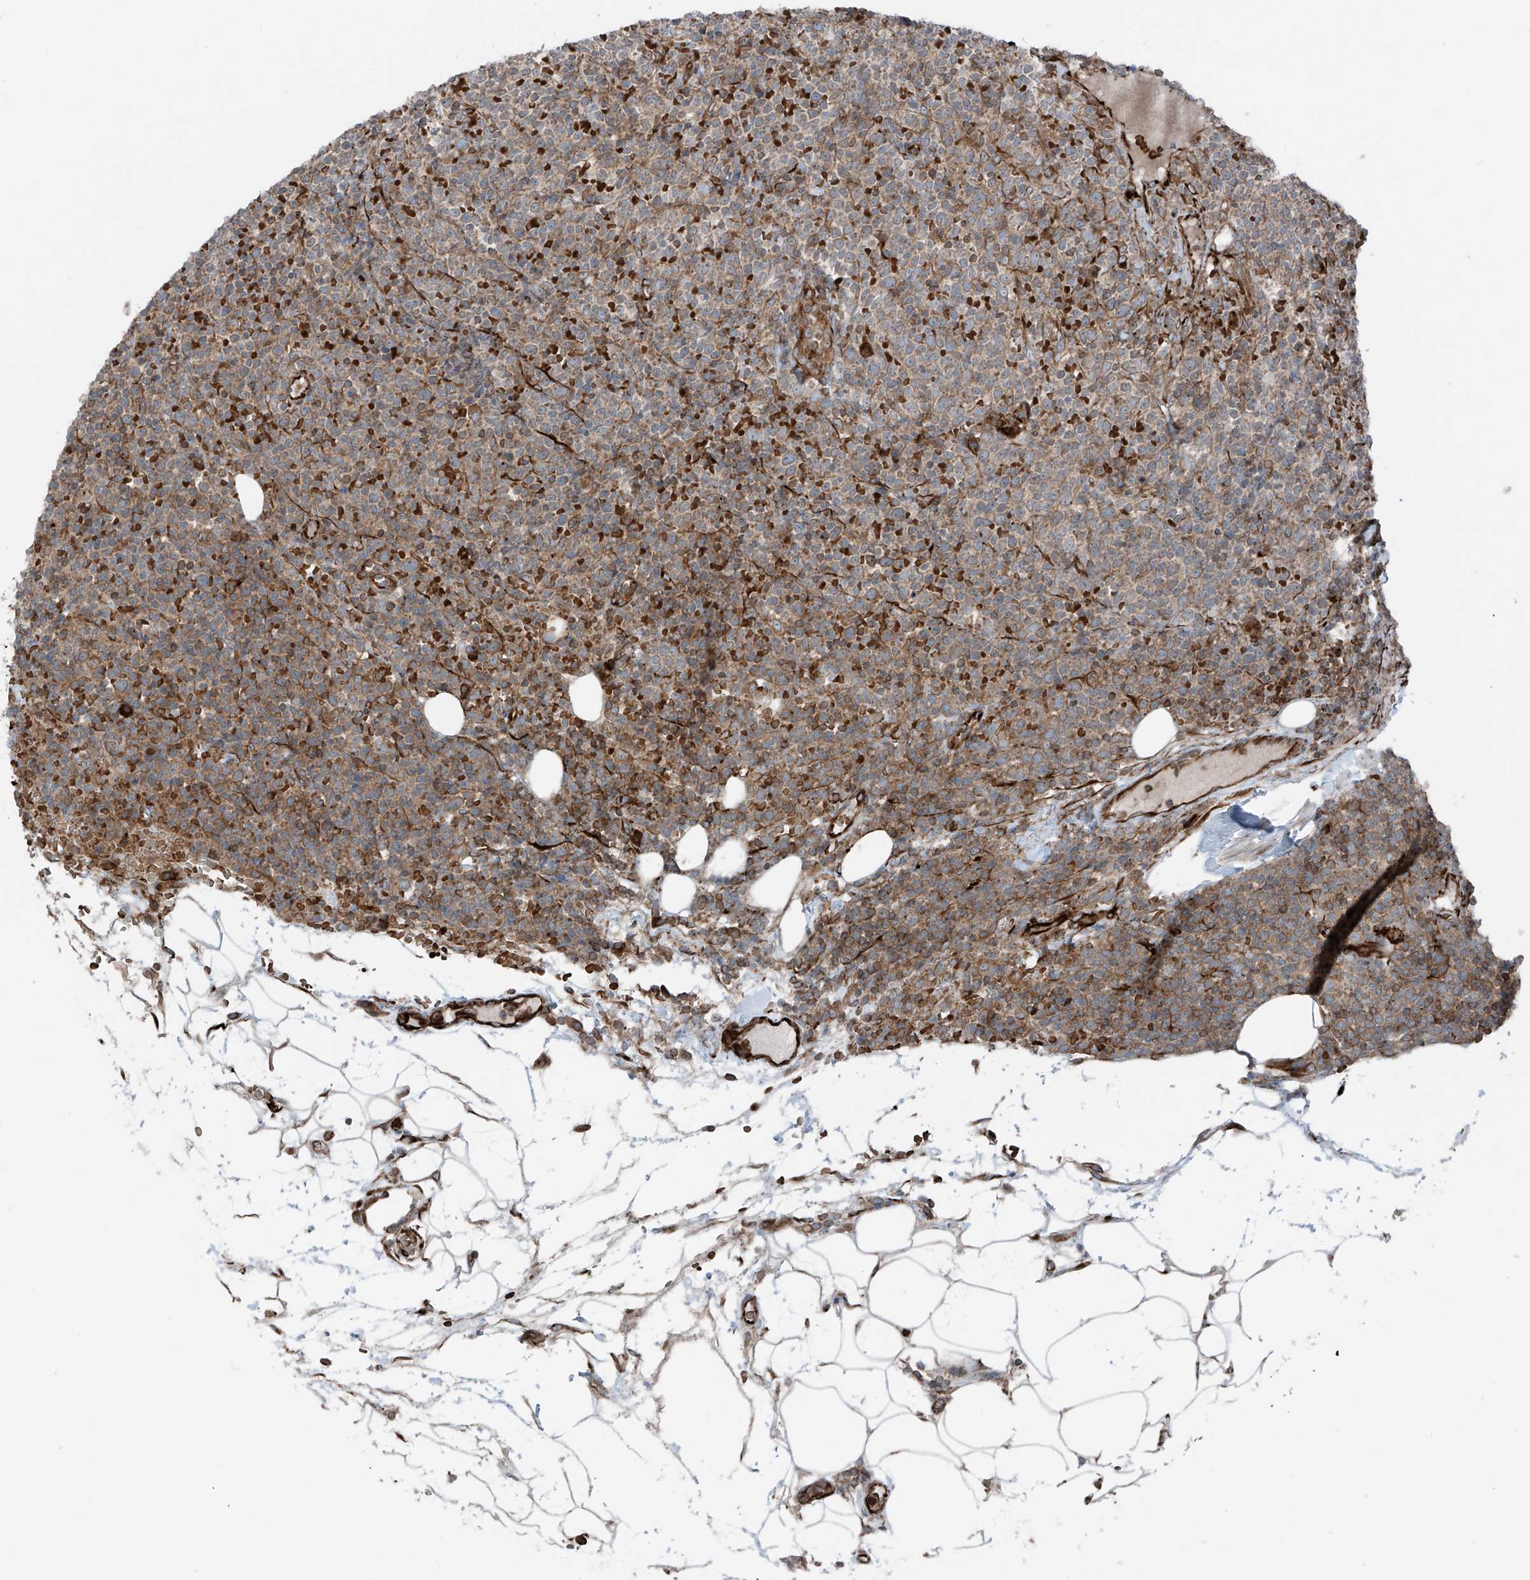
{"staining": {"intensity": "moderate", "quantity": "25%-75%", "location": "cytoplasmic/membranous"}, "tissue": "lymphoma", "cell_type": "Tumor cells", "image_type": "cancer", "snomed": [{"axis": "morphology", "description": "Malignant lymphoma, non-Hodgkin's type, High grade"}, {"axis": "topography", "description": "Lymph node"}], "caption": "IHC photomicrograph of neoplastic tissue: lymphoma stained using IHC exhibits medium levels of moderate protein expression localized specifically in the cytoplasmic/membranous of tumor cells, appearing as a cytoplasmic/membranous brown color.", "gene": "ERLEC1", "patient": {"sex": "male", "age": 61}}